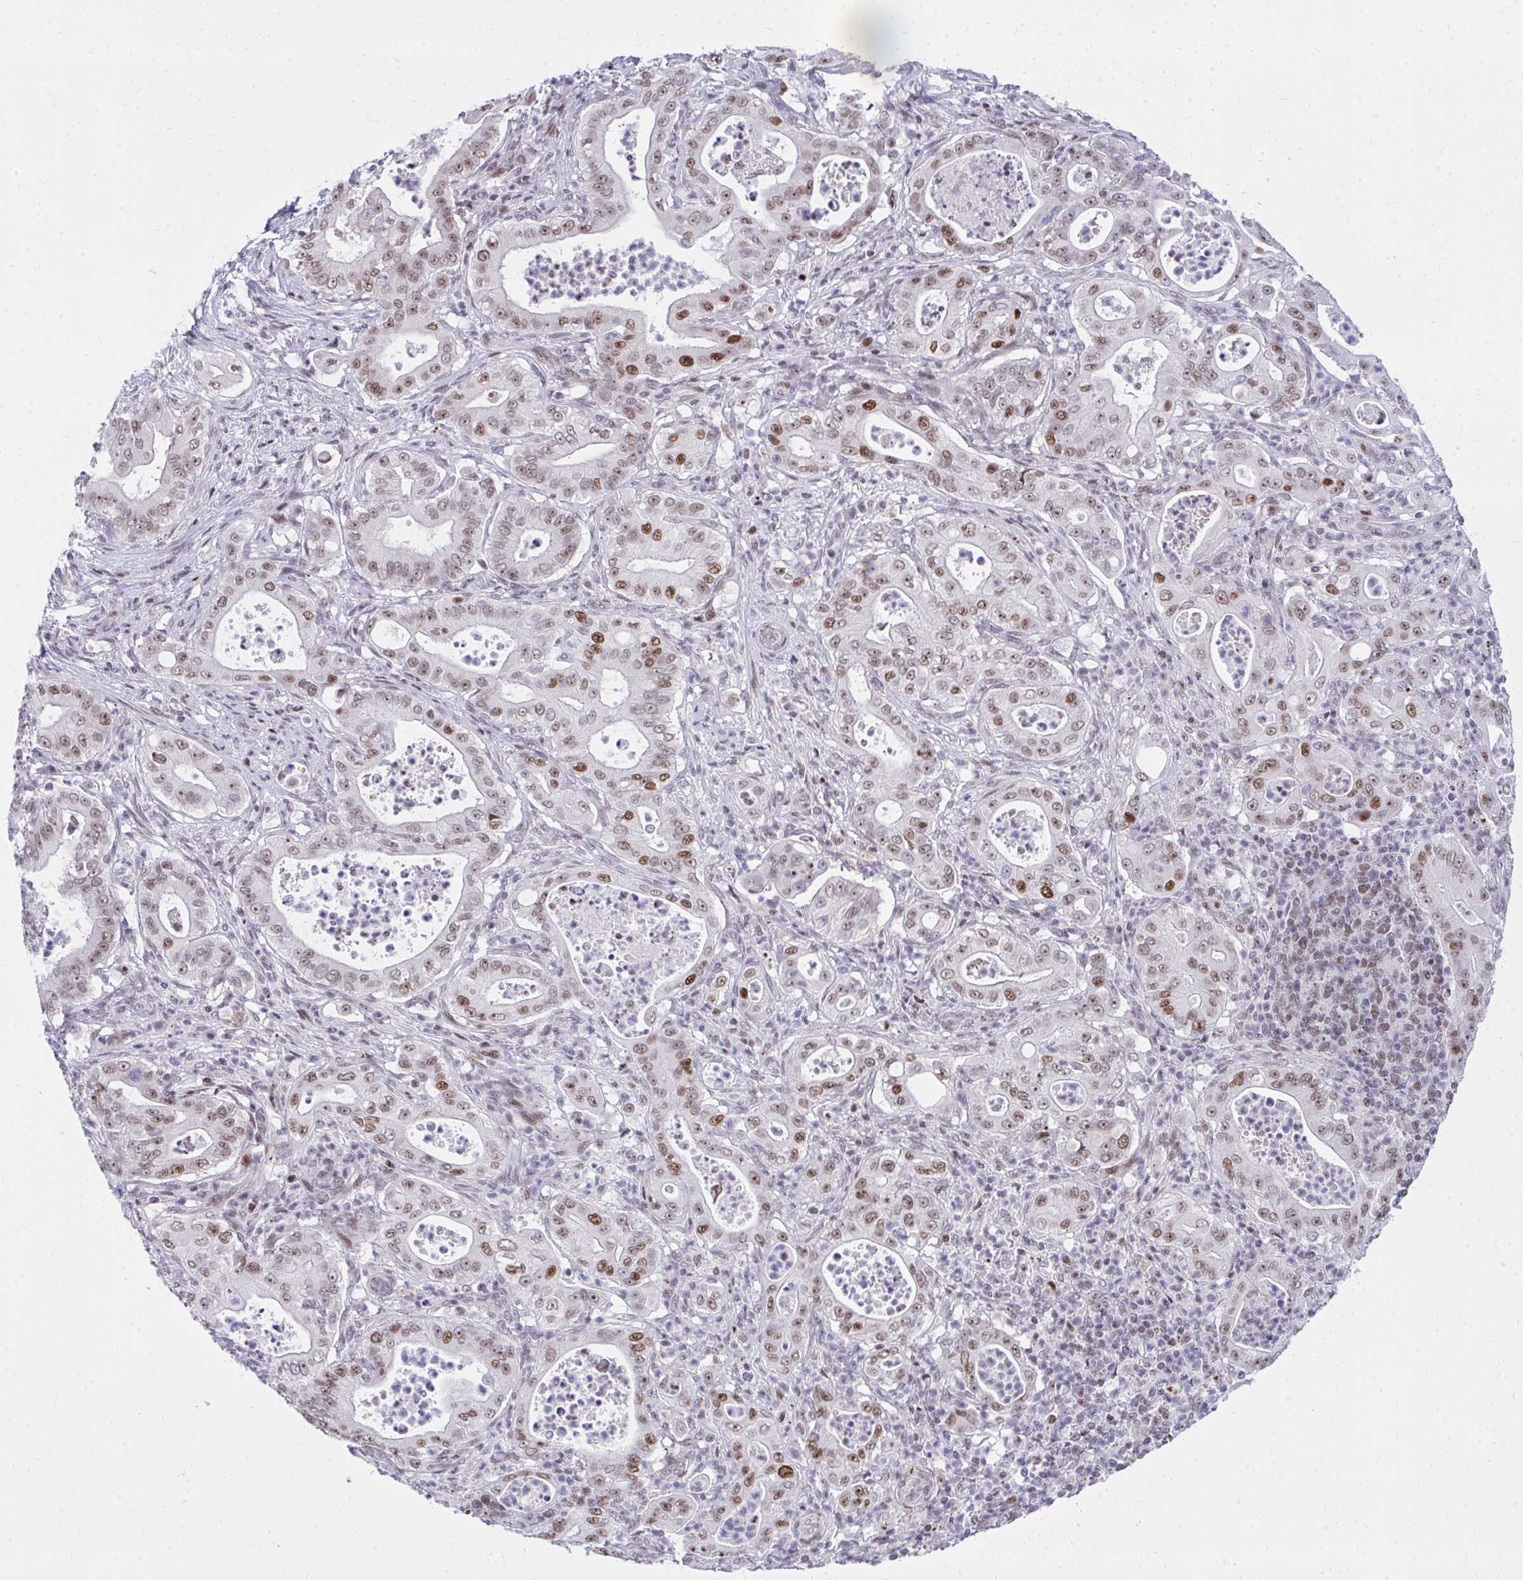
{"staining": {"intensity": "moderate", "quantity": ">75%", "location": "nuclear"}, "tissue": "pancreatic cancer", "cell_type": "Tumor cells", "image_type": "cancer", "snomed": [{"axis": "morphology", "description": "Adenocarcinoma, NOS"}, {"axis": "topography", "description": "Pancreas"}], "caption": "The image displays immunohistochemical staining of pancreatic cancer (adenocarcinoma). There is moderate nuclear expression is appreciated in approximately >75% of tumor cells.", "gene": "C14orf39", "patient": {"sex": "male", "age": 71}}